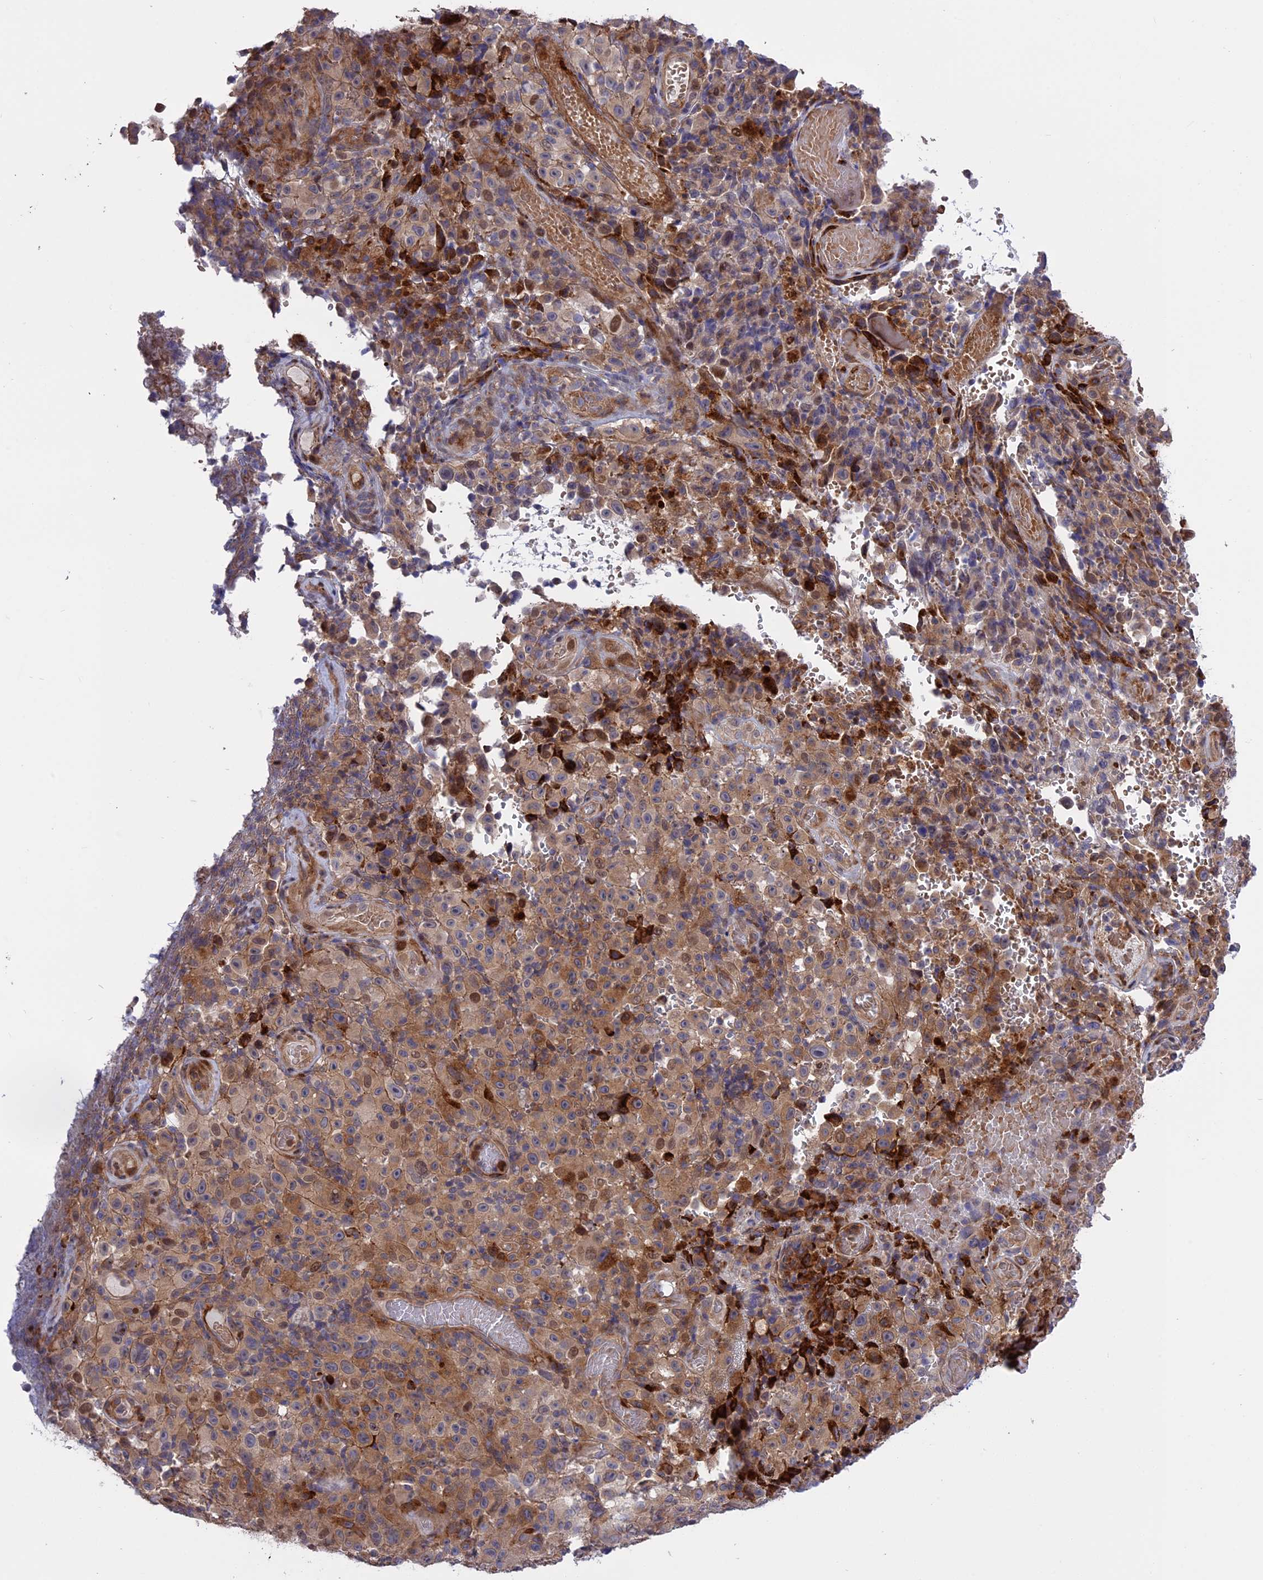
{"staining": {"intensity": "weak", "quantity": ">75%", "location": "cytoplasmic/membranous"}, "tissue": "melanoma", "cell_type": "Tumor cells", "image_type": "cancer", "snomed": [{"axis": "morphology", "description": "Malignant melanoma, NOS"}, {"axis": "topography", "description": "Skin"}], "caption": "Melanoma stained with a brown dye reveals weak cytoplasmic/membranous positive staining in approximately >75% of tumor cells.", "gene": "DDX60L", "patient": {"sex": "female", "age": 82}}